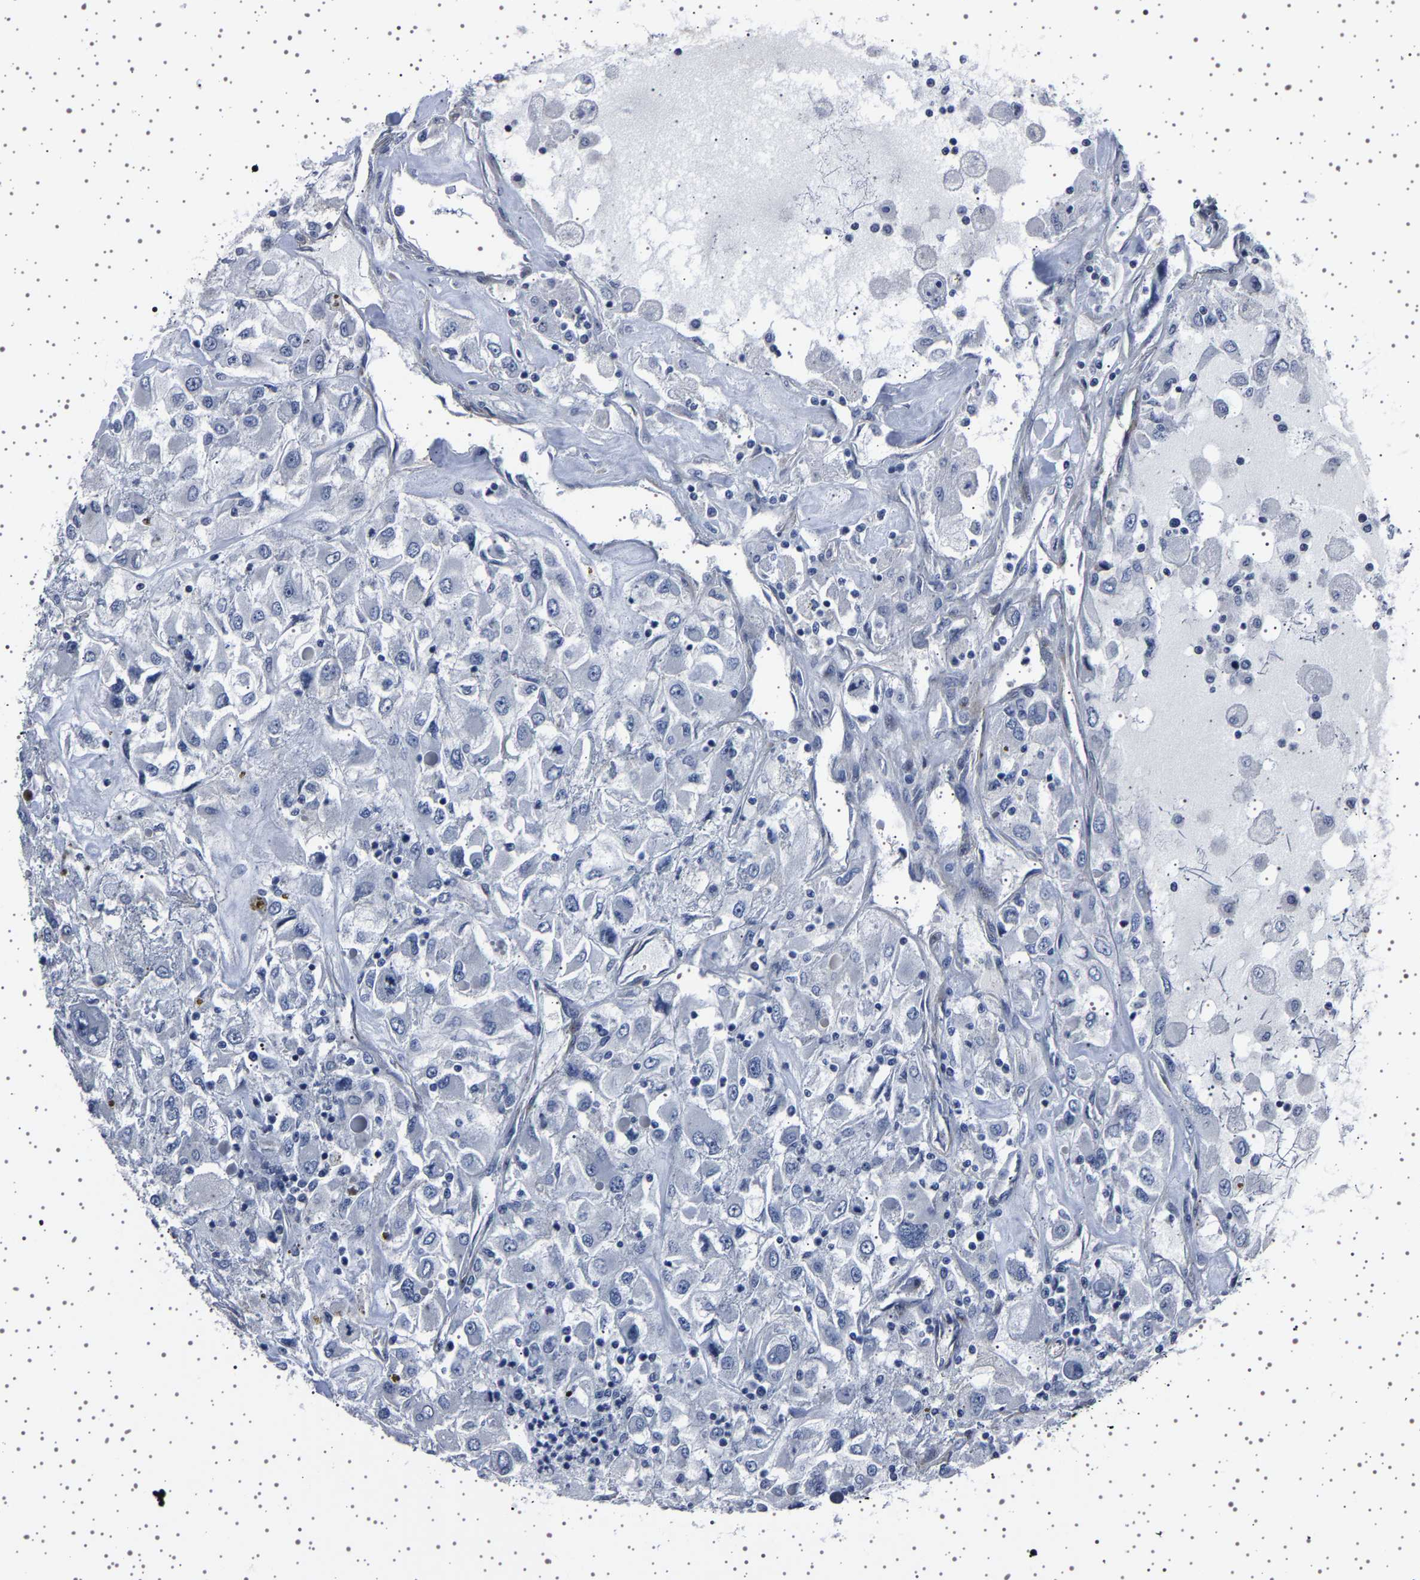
{"staining": {"intensity": "negative", "quantity": "none", "location": "none"}, "tissue": "renal cancer", "cell_type": "Tumor cells", "image_type": "cancer", "snomed": [{"axis": "morphology", "description": "Adenocarcinoma, NOS"}, {"axis": "topography", "description": "Kidney"}], "caption": "A histopathology image of human adenocarcinoma (renal) is negative for staining in tumor cells.", "gene": "PAK5", "patient": {"sex": "female", "age": 52}}